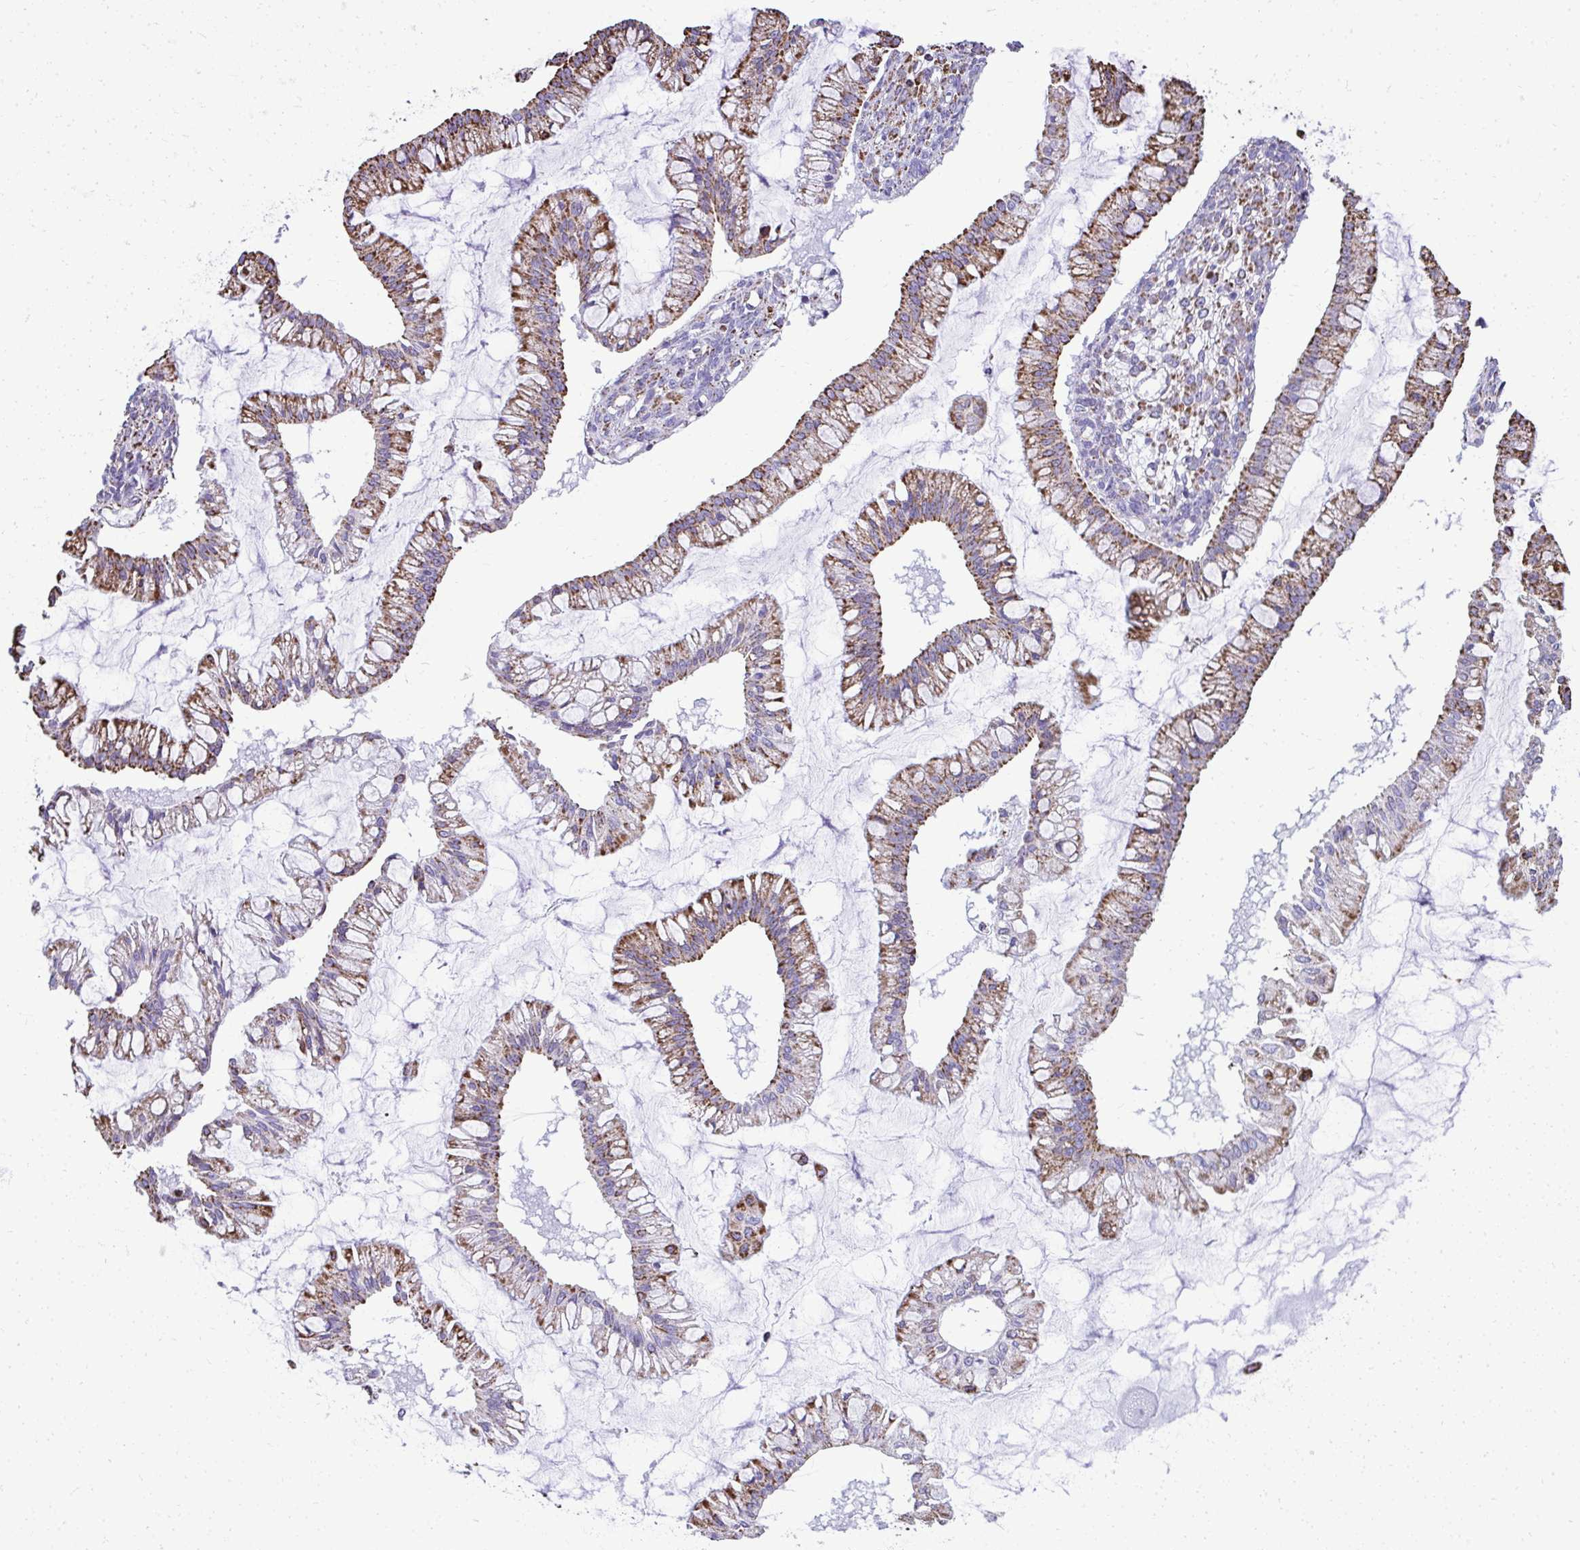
{"staining": {"intensity": "moderate", "quantity": ">75%", "location": "cytoplasmic/membranous"}, "tissue": "ovarian cancer", "cell_type": "Tumor cells", "image_type": "cancer", "snomed": [{"axis": "morphology", "description": "Cystadenocarcinoma, mucinous, NOS"}, {"axis": "topography", "description": "Ovary"}], "caption": "A brown stain highlights moderate cytoplasmic/membranous staining of a protein in human ovarian cancer tumor cells.", "gene": "MPZL2", "patient": {"sex": "female", "age": 73}}